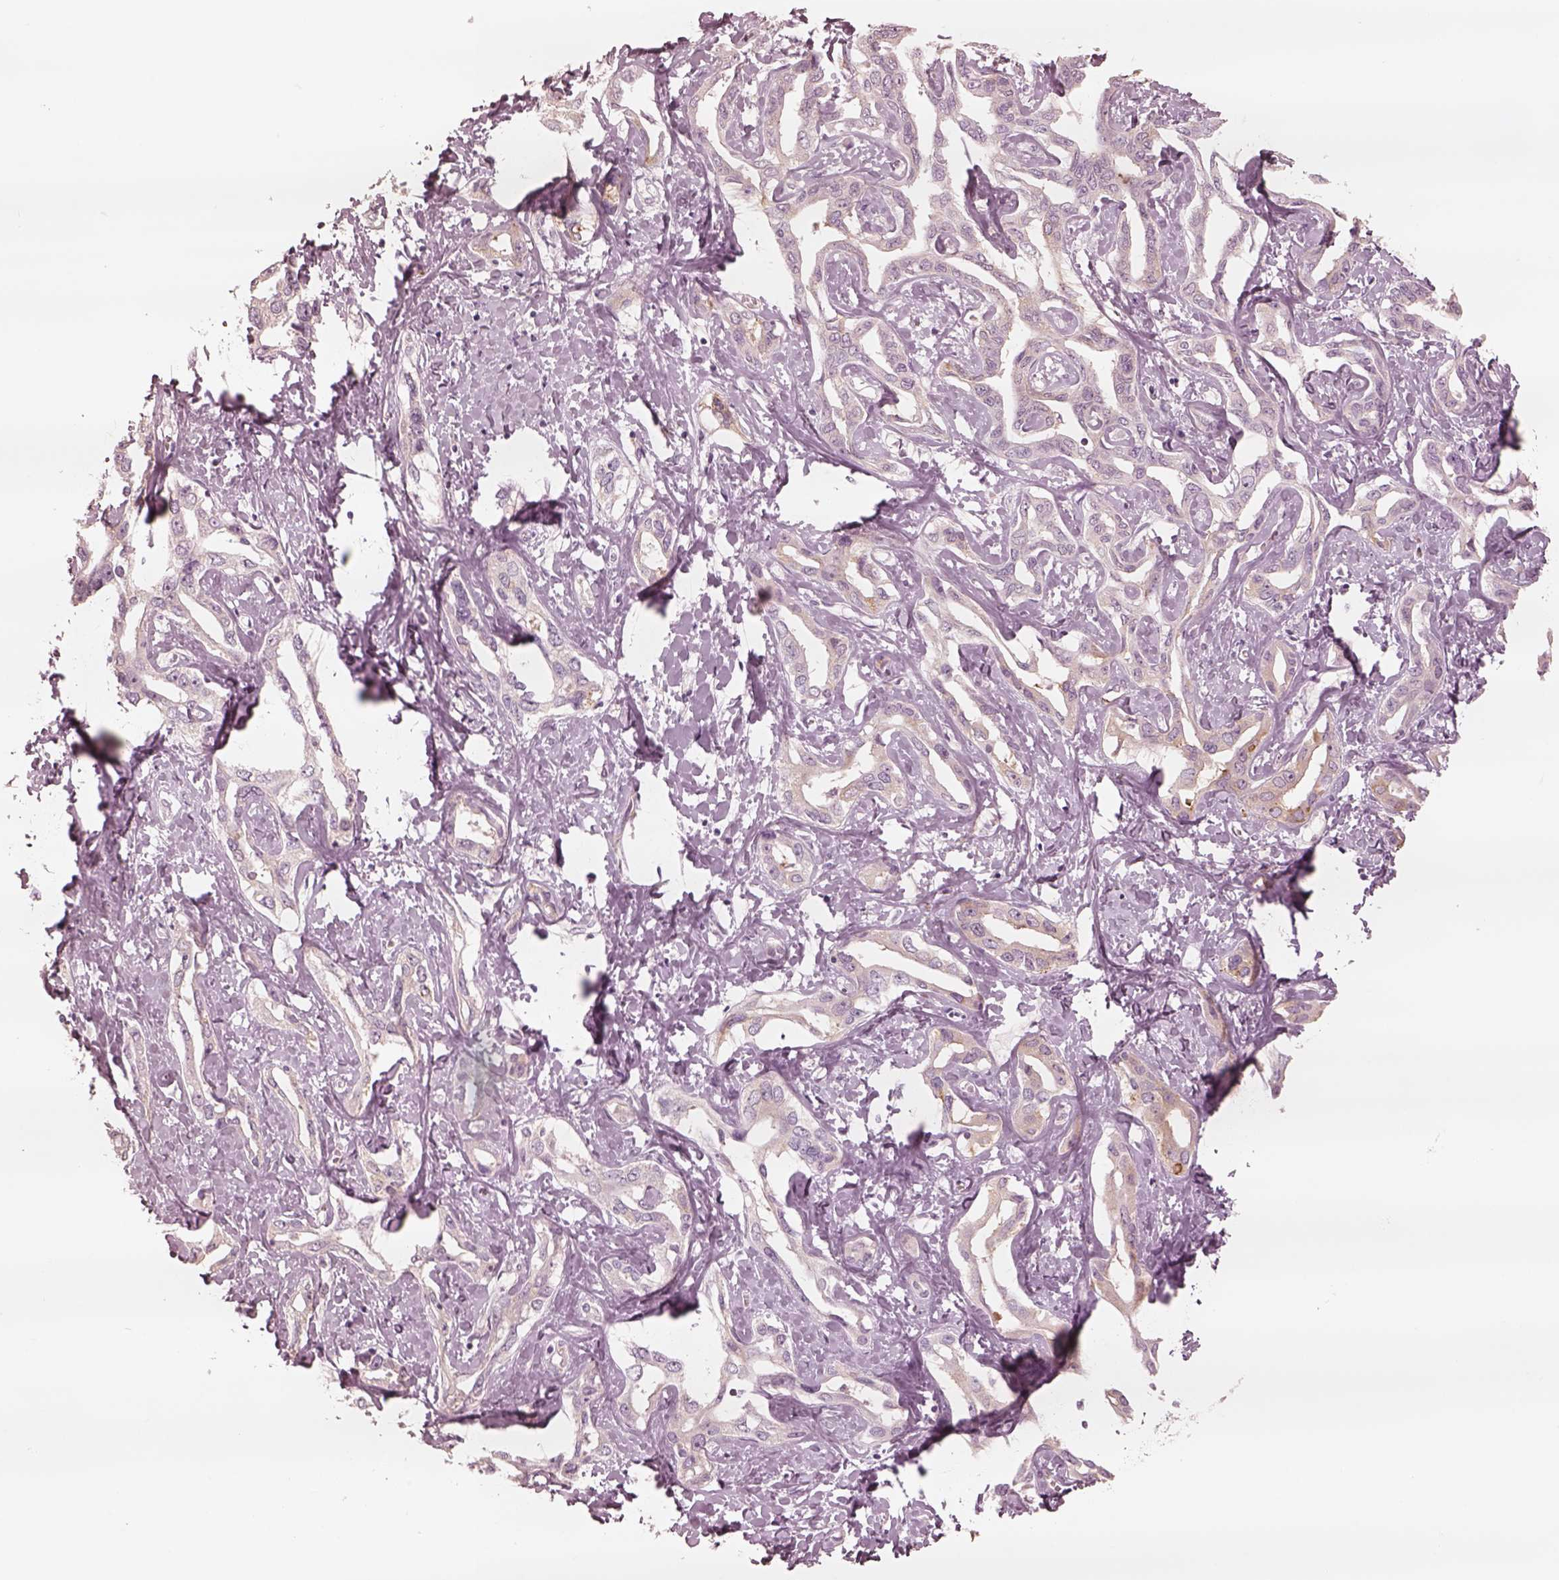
{"staining": {"intensity": "negative", "quantity": "none", "location": "none"}, "tissue": "liver cancer", "cell_type": "Tumor cells", "image_type": "cancer", "snomed": [{"axis": "morphology", "description": "Cholangiocarcinoma"}, {"axis": "topography", "description": "Liver"}], "caption": "This is an immunohistochemistry (IHC) photomicrograph of liver cholangiocarcinoma. There is no positivity in tumor cells.", "gene": "DNAAF9", "patient": {"sex": "male", "age": 59}}